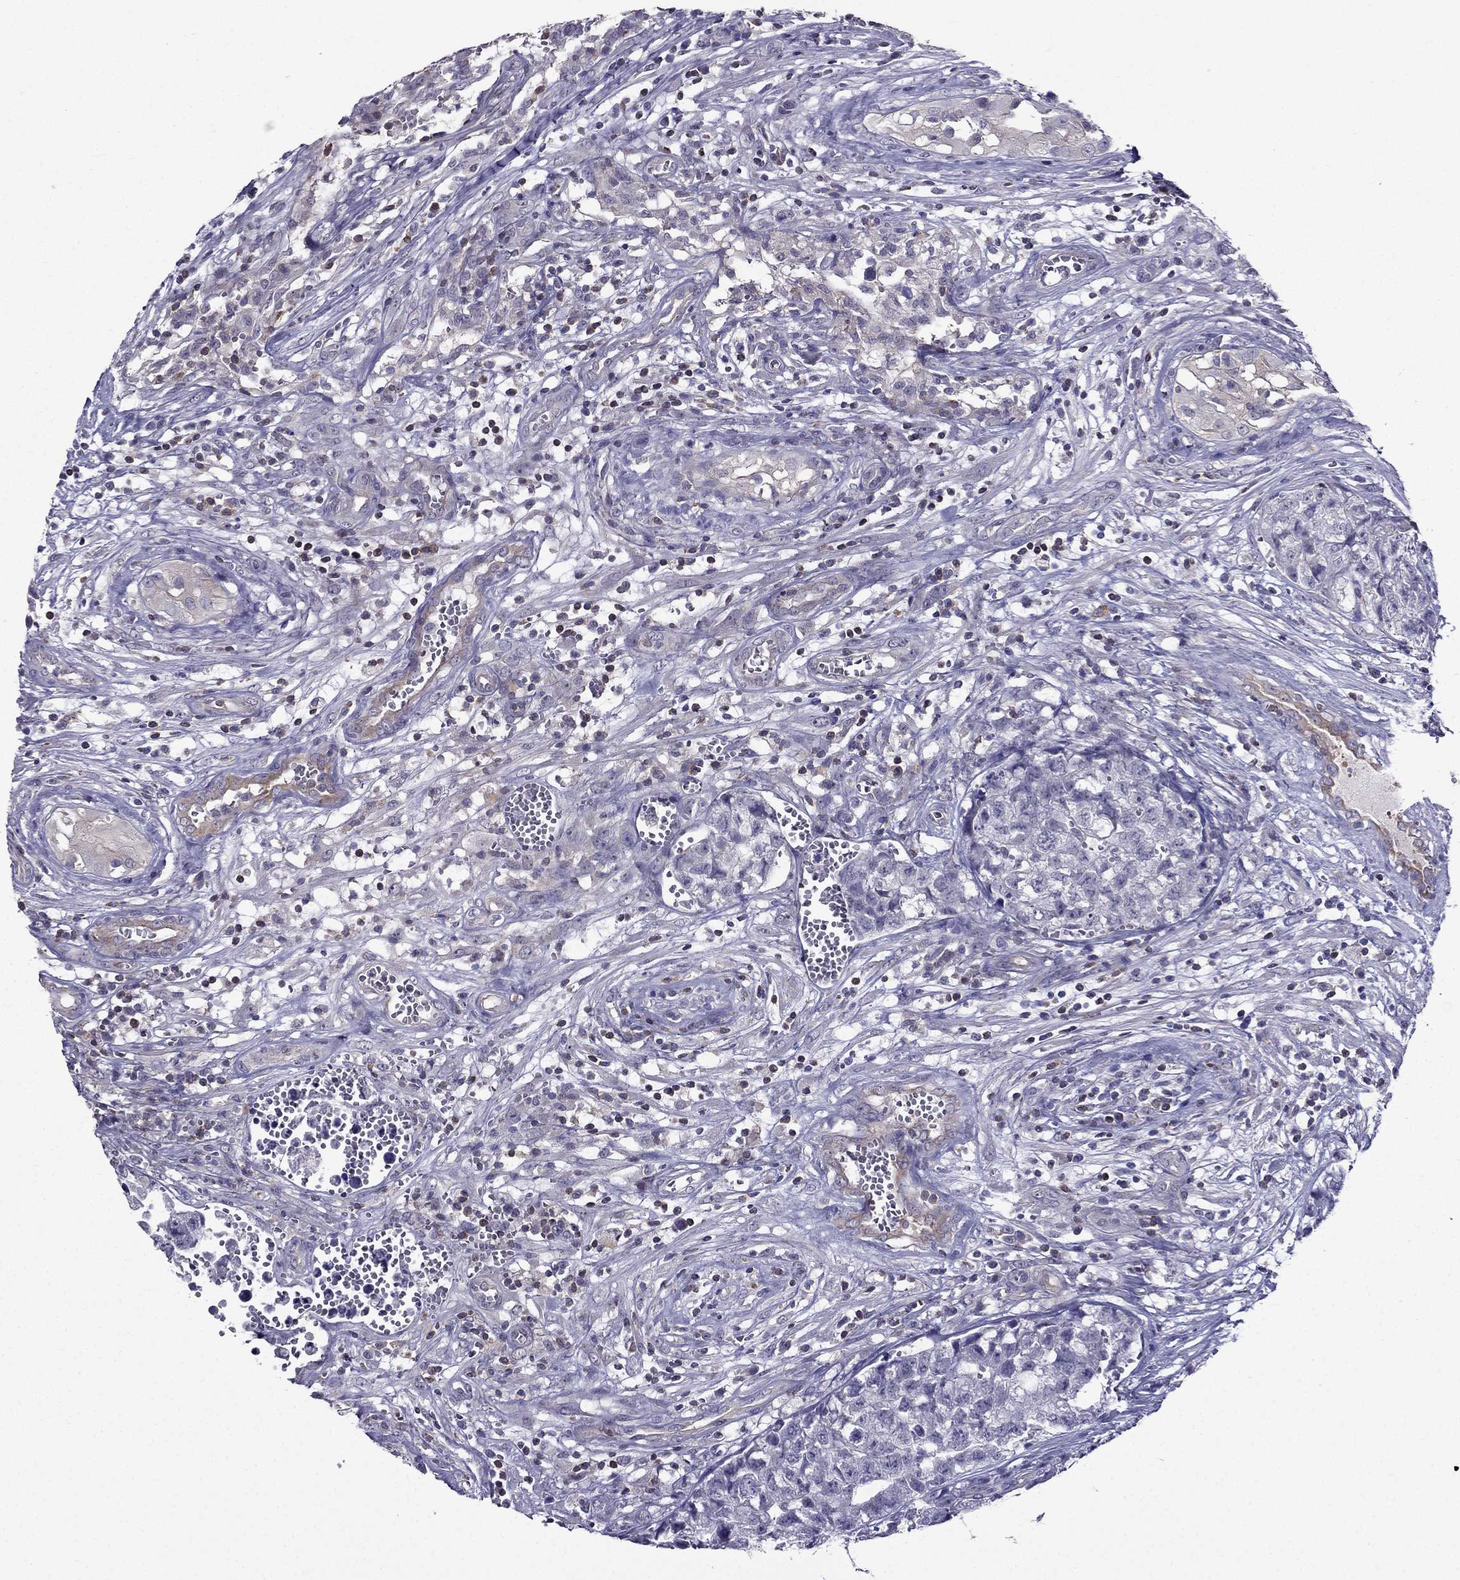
{"staining": {"intensity": "negative", "quantity": "none", "location": "none"}, "tissue": "testis cancer", "cell_type": "Tumor cells", "image_type": "cancer", "snomed": [{"axis": "morphology", "description": "Seminoma, NOS"}, {"axis": "morphology", "description": "Carcinoma, Embryonal, NOS"}, {"axis": "topography", "description": "Testis"}], "caption": "The IHC micrograph has no significant staining in tumor cells of testis seminoma tissue.", "gene": "AAK1", "patient": {"sex": "male", "age": 22}}